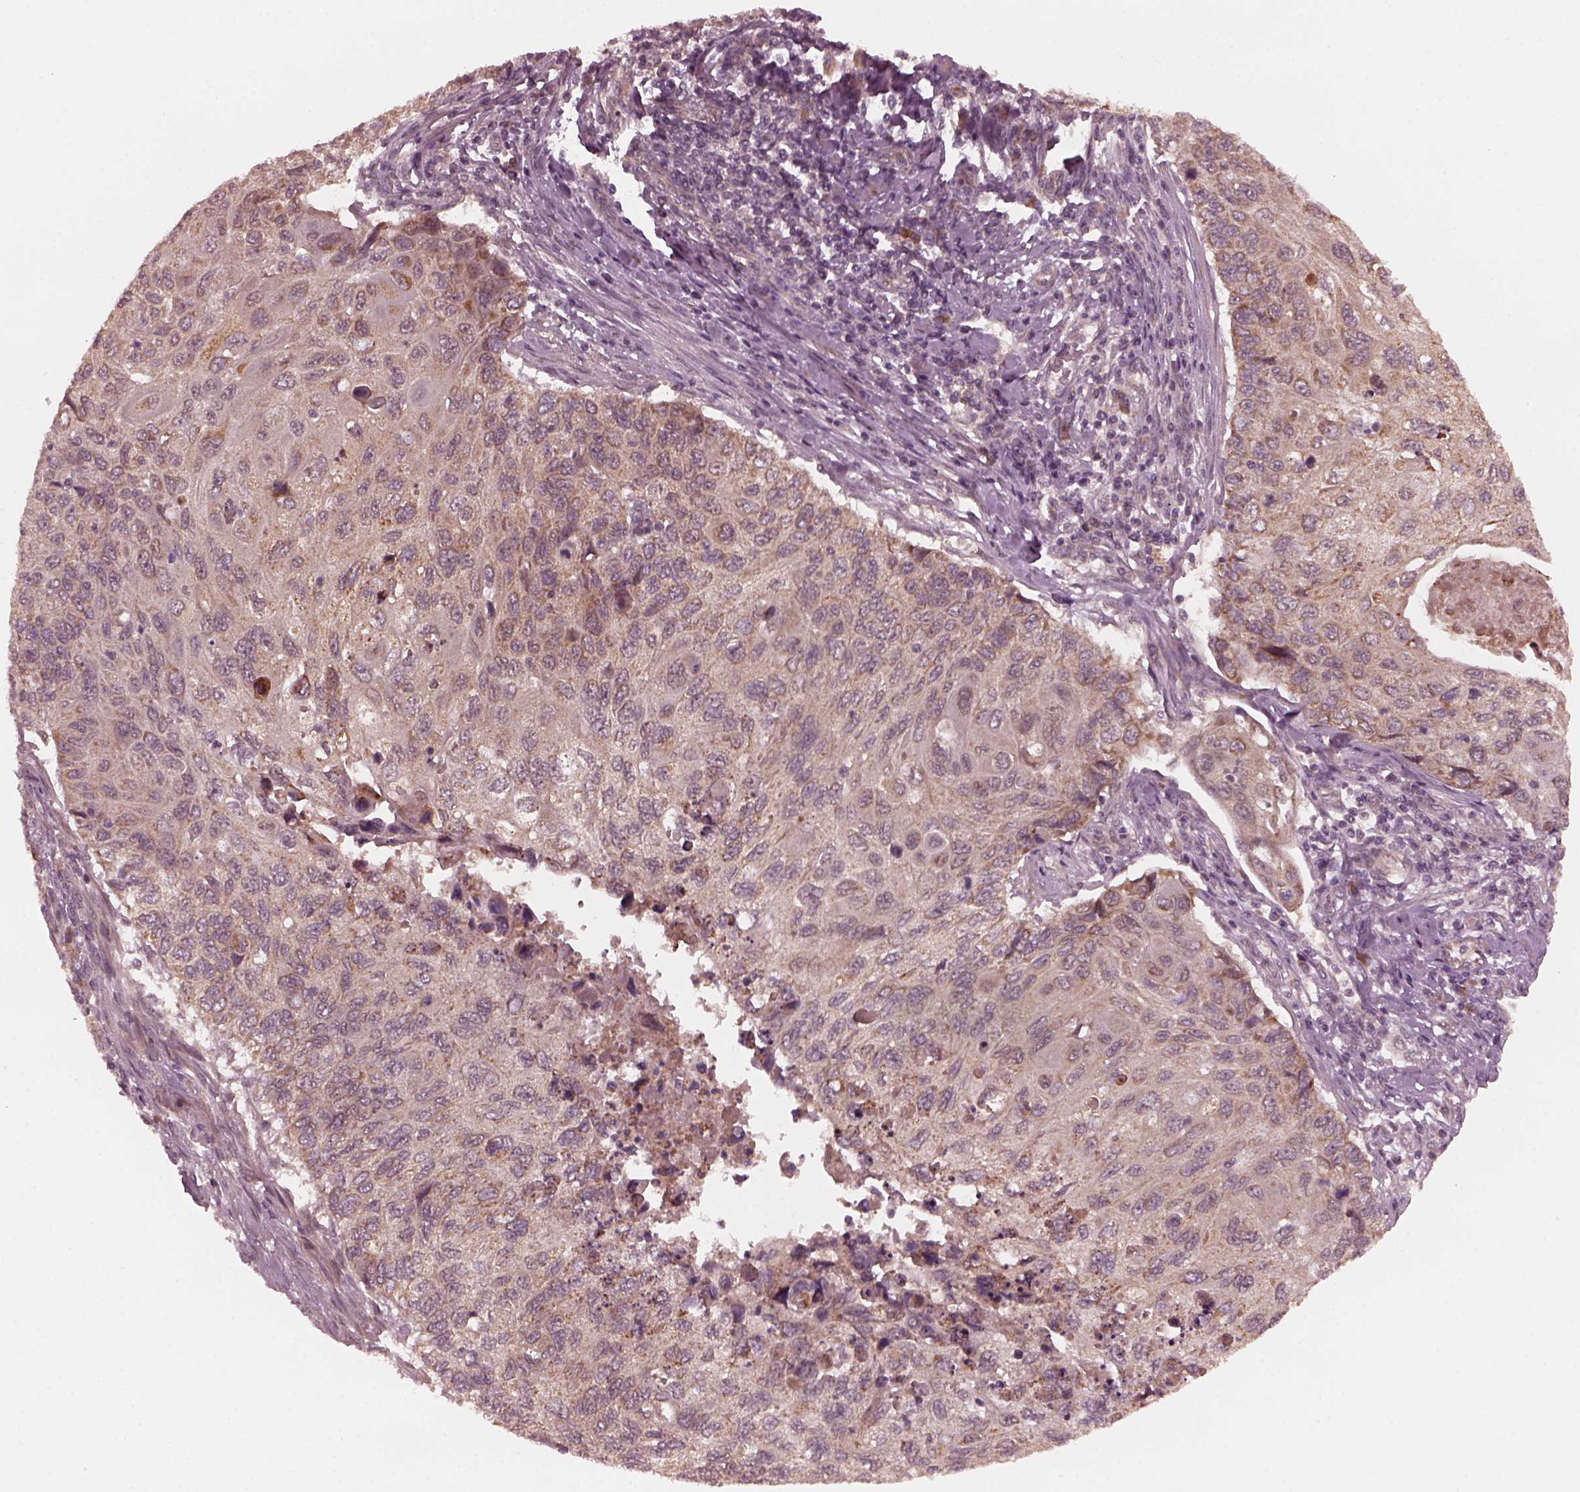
{"staining": {"intensity": "weak", "quantity": "25%-75%", "location": "cytoplasmic/membranous"}, "tissue": "cervical cancer", "cell_type": "Tumor cells", "image_type": "cancer", "snomed": [{"axis": "morphology", "description": "Squamous cell carcinoma, NOS"}, {"axis": "topography", "description": "Cervix"}], "caption": "IHC staining of squamous cell carcinoma (cervical), which displays low levels of weak cytoplasmic/membranous positivity in about 25%-75% of tumor cells indicating weak cytoplasmic/membranous protein expression. The staining was performed using DAB (3,3'-diaminobenzidine) (brown) for protein detection and nuclei were counterstained in hematoxylin (blue).", "gene": "FAF2", "patient": {"sex": "female", "age": 70}}